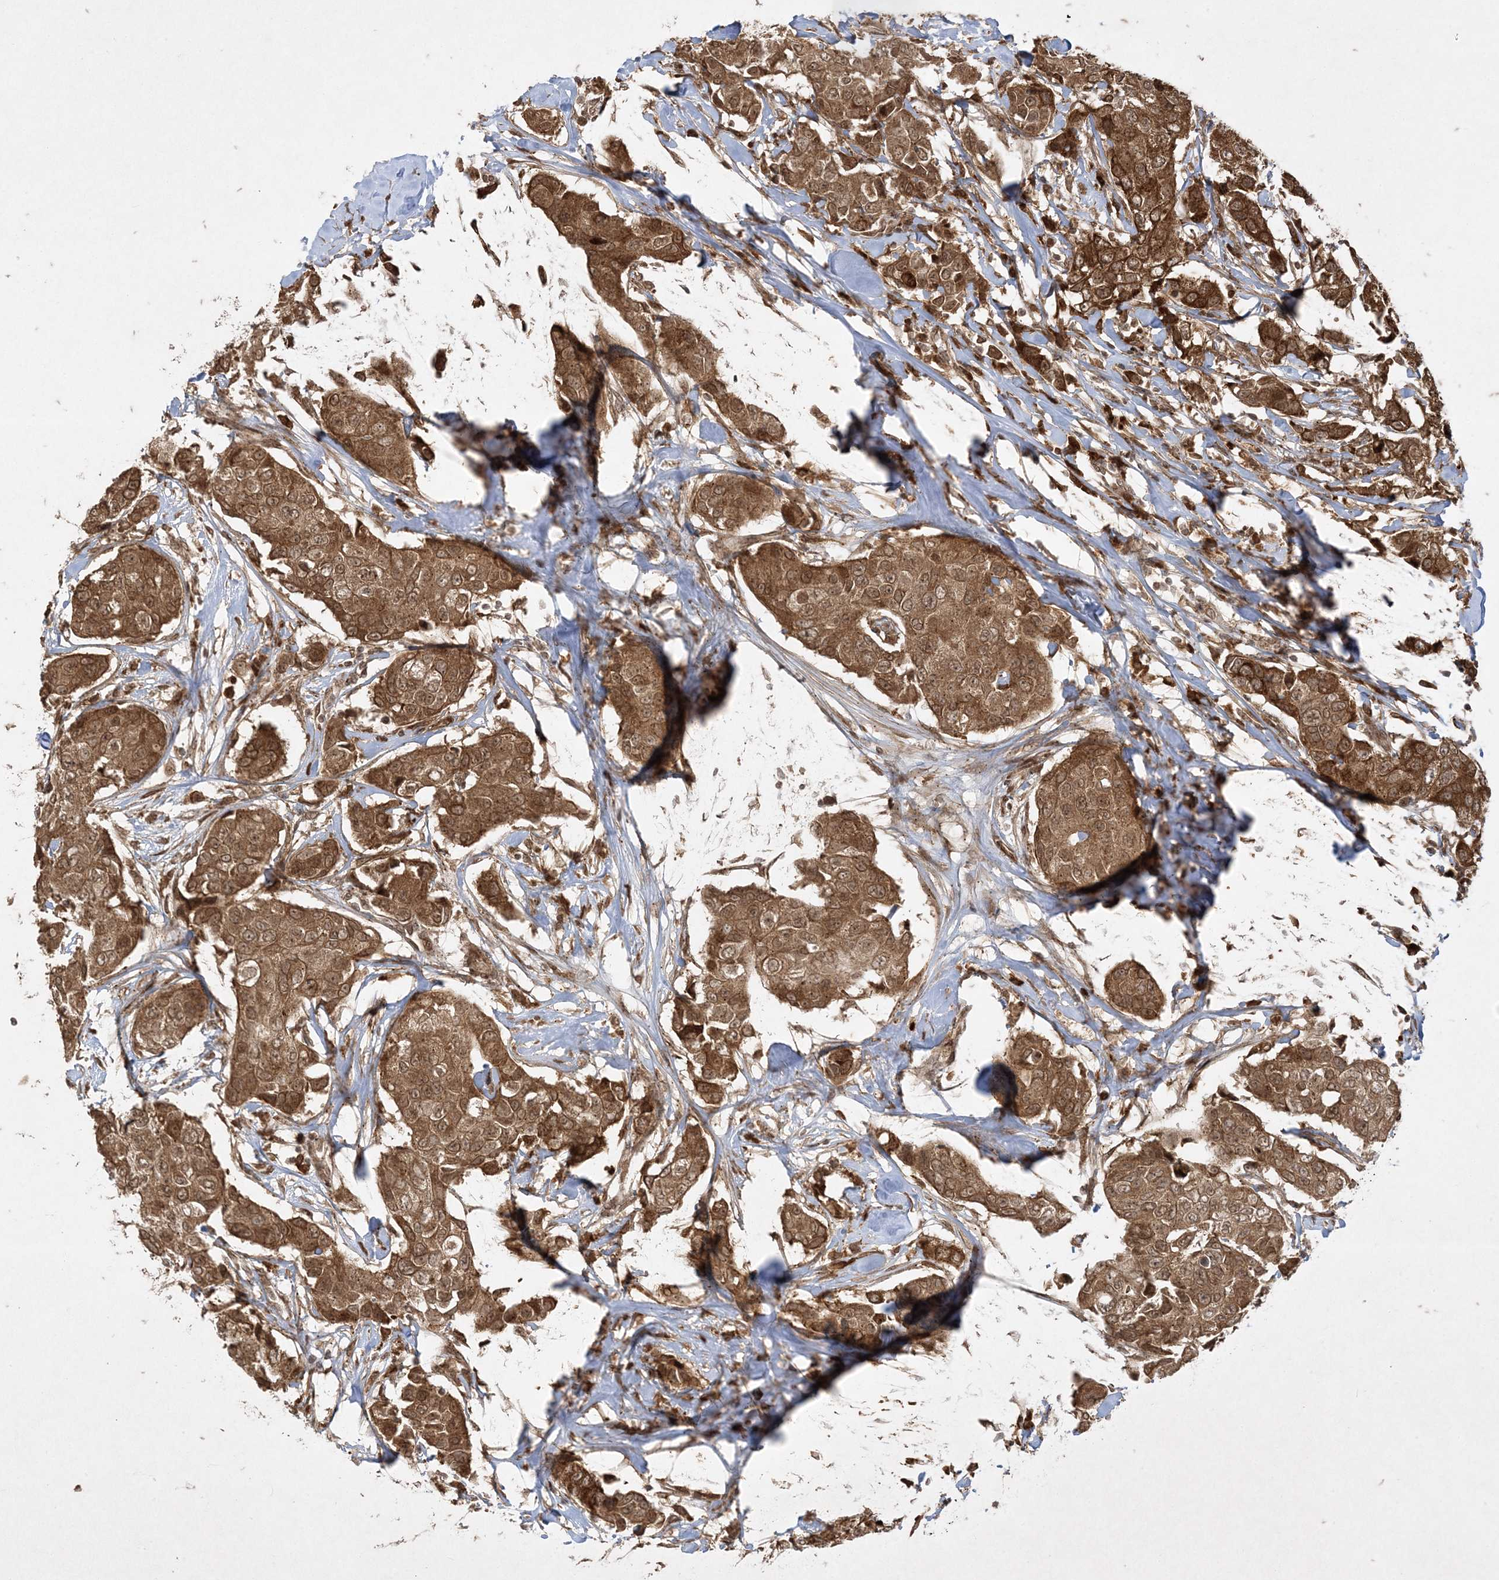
{"staining": {"intensity": "strong", "quantity": ">75%", "location": "cytoplasmic/membranous"}, "tissue": "breast cancer", "cell_type": "Tumor cells", "image_type": "cancer", "snomed": [{"axis": "morphology", "description": "Duct carcinoma"}, {"axis": "topography", "description": "Breast"}], "caption": "This micrograph displays immunohistochemistry (IHC) staining of human intraductal carcinoma (breast), with high strong cytoplasmic/membranous positivity in approximately >75% of tumor cells.", "gene": "RRAS", "patient": {"sex": "female", "age": 80}}